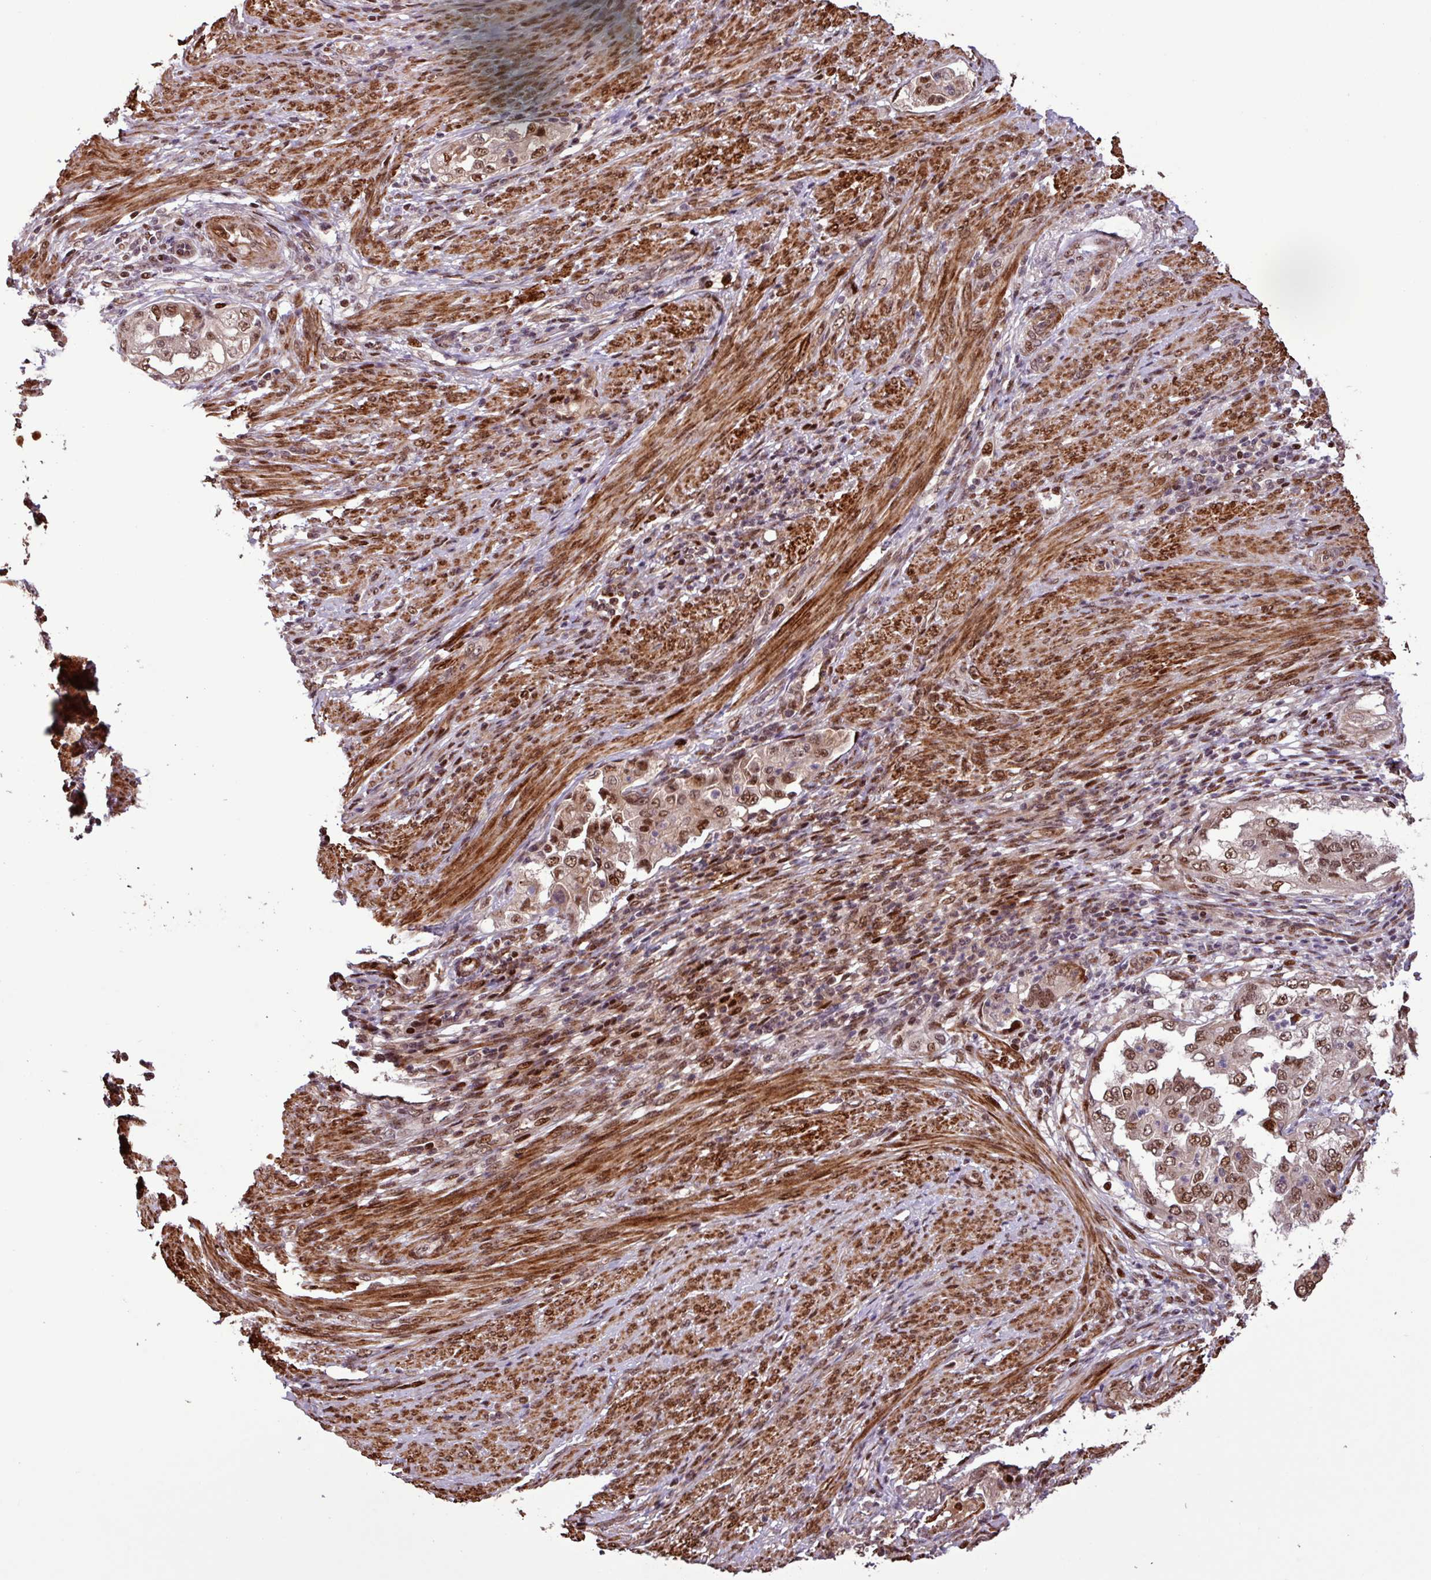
{"staining": {"intensity": "moderate", "quantity": ">75%", "location": "nuclear"}, "tissue": "endometrial cancer", "cell_type": "Tumor cells", "image_type": "cancer", "snomed": [{"axis": "morphology", "description": "Adenocarcinoma, NOS"}, {"axis": "topography", "description": "Endometrium"}], "caption": "The photomicrograph displays immunohistochemical staining of endometrial adenocarcinoma. There is moderate nuclear positivity is identified in approximately >75% of tumor cells.", "gene": "SLC22A24", "patient": {"sex": "female", "age": 85}}